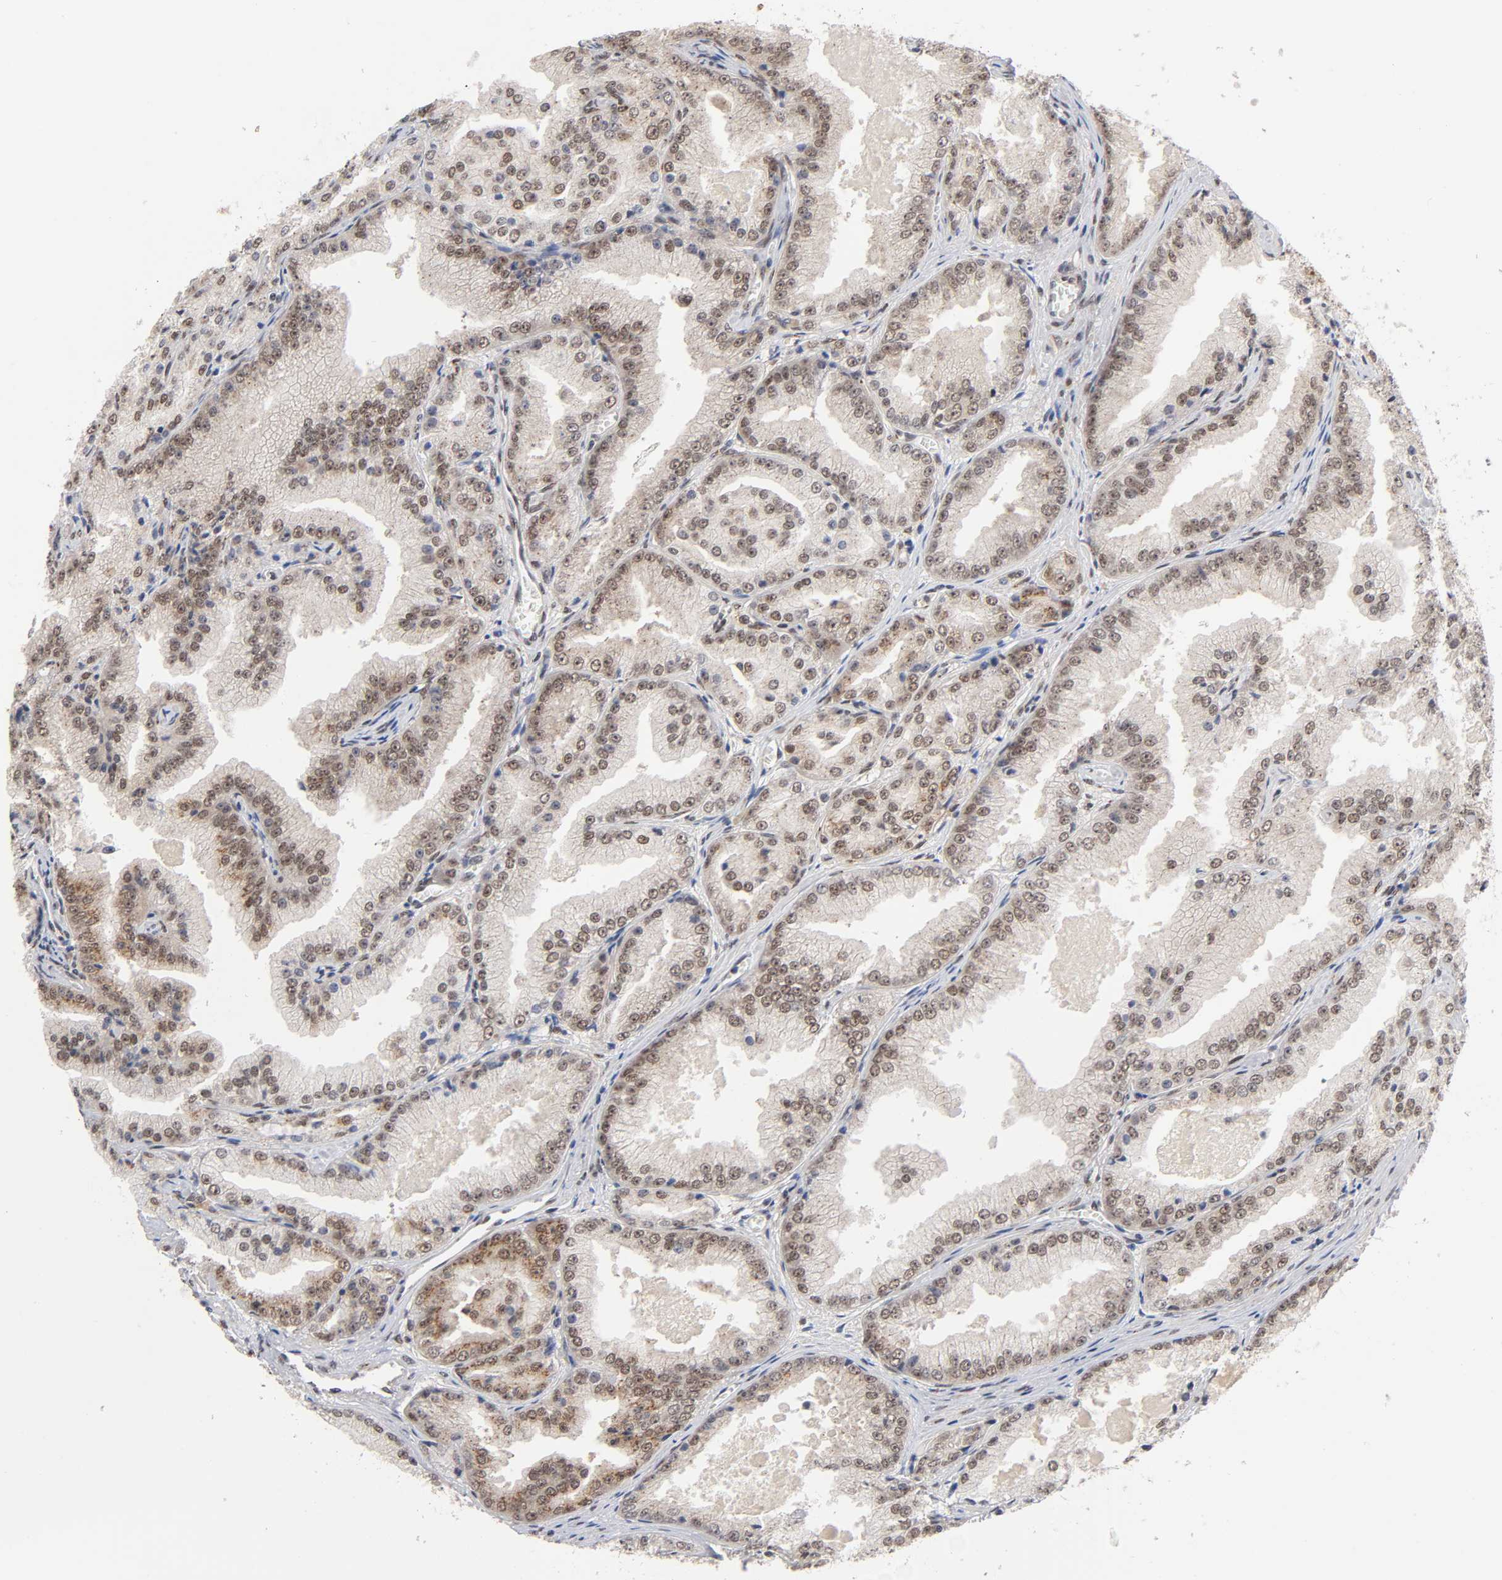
{"staining": {"intensity": "moderate", "quantity": ">75%", "location": "cytoplasmic/membranous,nuclear"}, "tissue": "prostate cancer", "cell_type": "Tumor cells", "image_type": "cancer", "snomed": [{"axis": "morphology", "description": "Adenocarcinoma, High grade"}, {"axis": "topography", "description": "Prostate"}], "caption": "IHC micrograph of prostate cancer (high-grade adenocarcinoma) stained for a protein (brown), which shows medium levels of moderate cytoplasmic/membranous and nuclear staining in approximately >75% of tumor cells.", "gene": "EP300", "patient": {"sex": "male", "age": 61}}